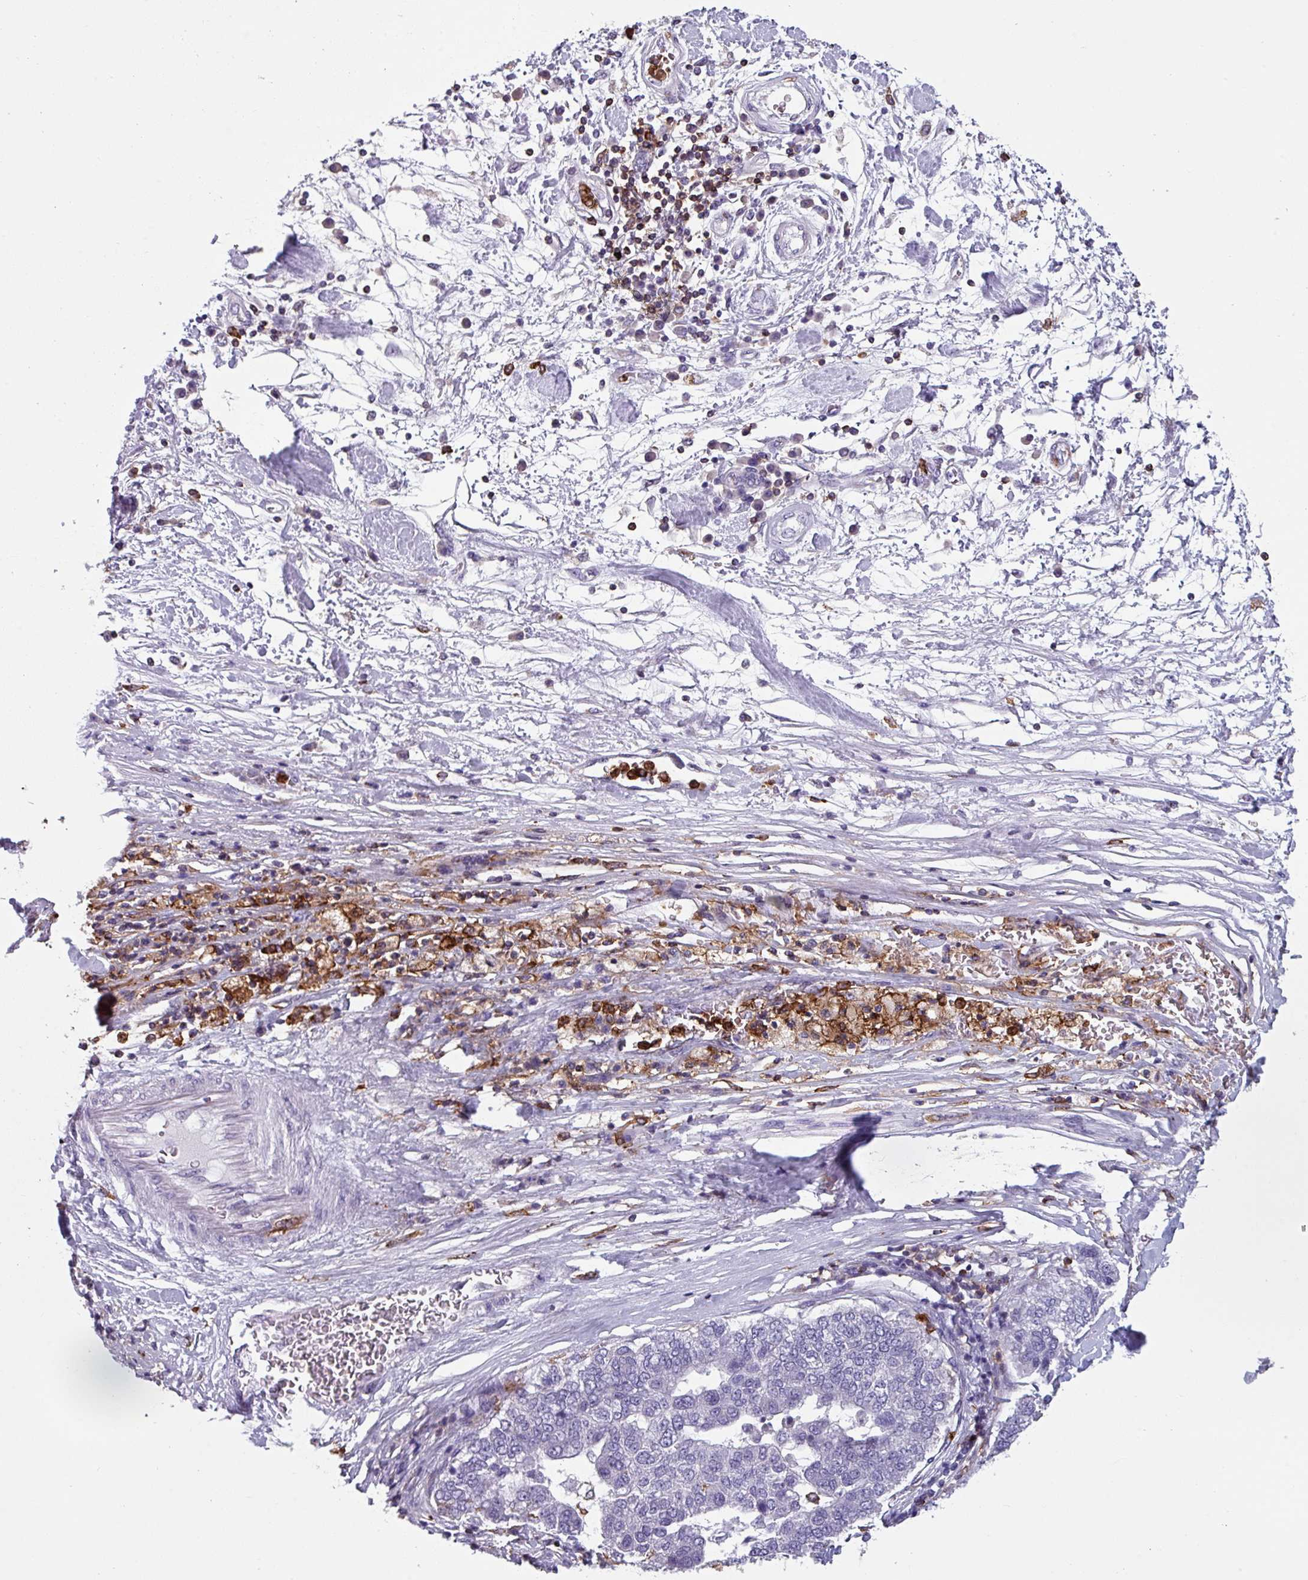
{"staining": {"intensity": "negative", "quantity": "none", "location": "none"}, "tissue": "pancreatic cancer", "cell_type": "Tumor cells", "image_type": "cancer", "snomed": [{"axis": "morphology", "description": "Adenocarcinoma, NOS"}, {"axis": "topography", "description": "Pancreas"}], "caption": "The histopathology image shows no staining of tumor cells in pancreatic cancer.", "gene": "EXOSC5", "patient": {"sex": "female", "age": 61}}